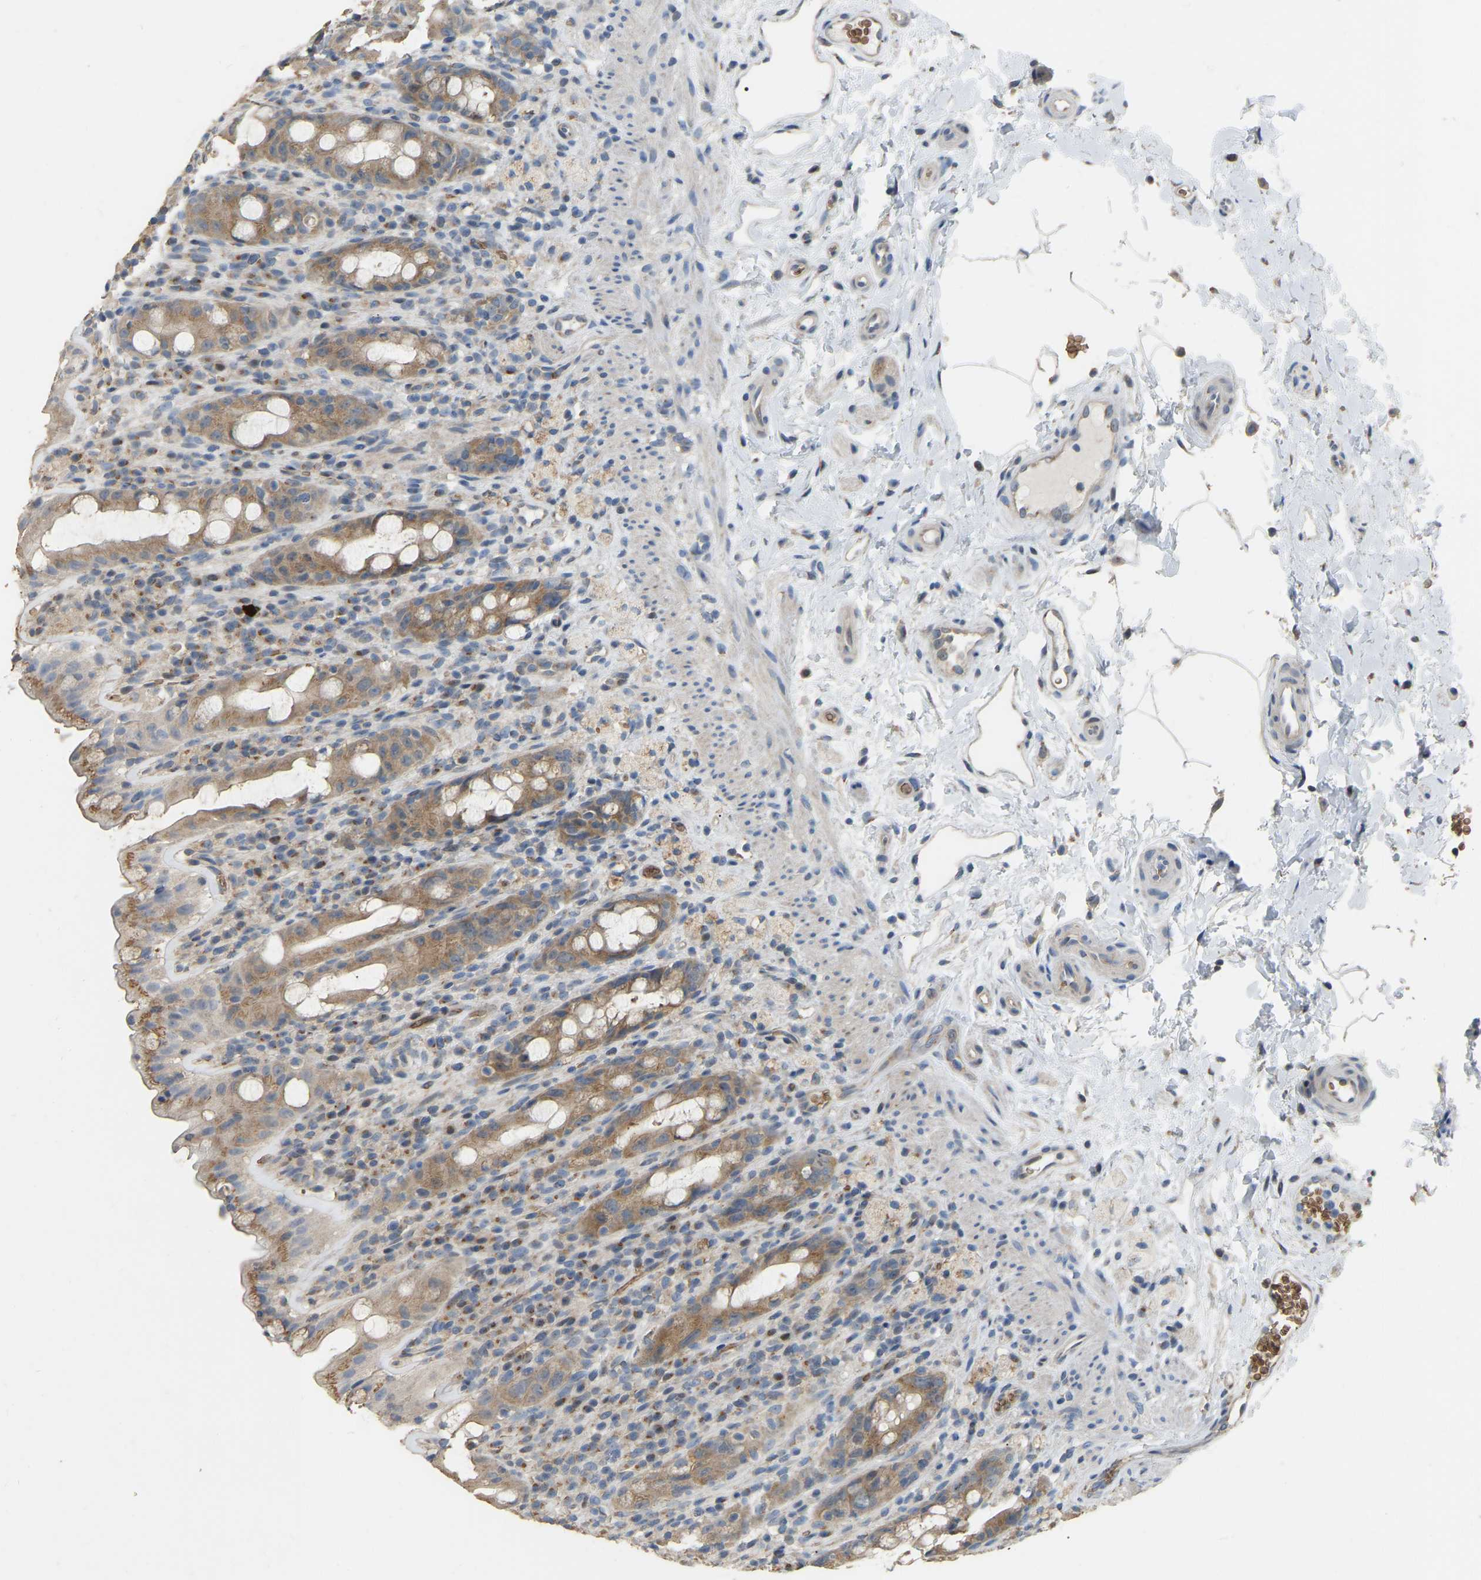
{"staining": {"intensity": "moderate", "quantity": ">75%", "location": "cytoplasmic/membranous"}, "tissue": "rectum", "cell_type": "Glandular cells", "image_type": "normal", "snomed": [{"axis": "morphology", "description": "Normal tissue, NOS"}, {"axis": "topography", "description": "Rectum"}], "caption": "Immunohistochemistry of benign human rectum shows medium levels of moderate cytoplasmic/membranous positivity in approximately >75% of glandular cells.", "gene": "CFAP298", "patient": {"sex": "male", "age": 44}}